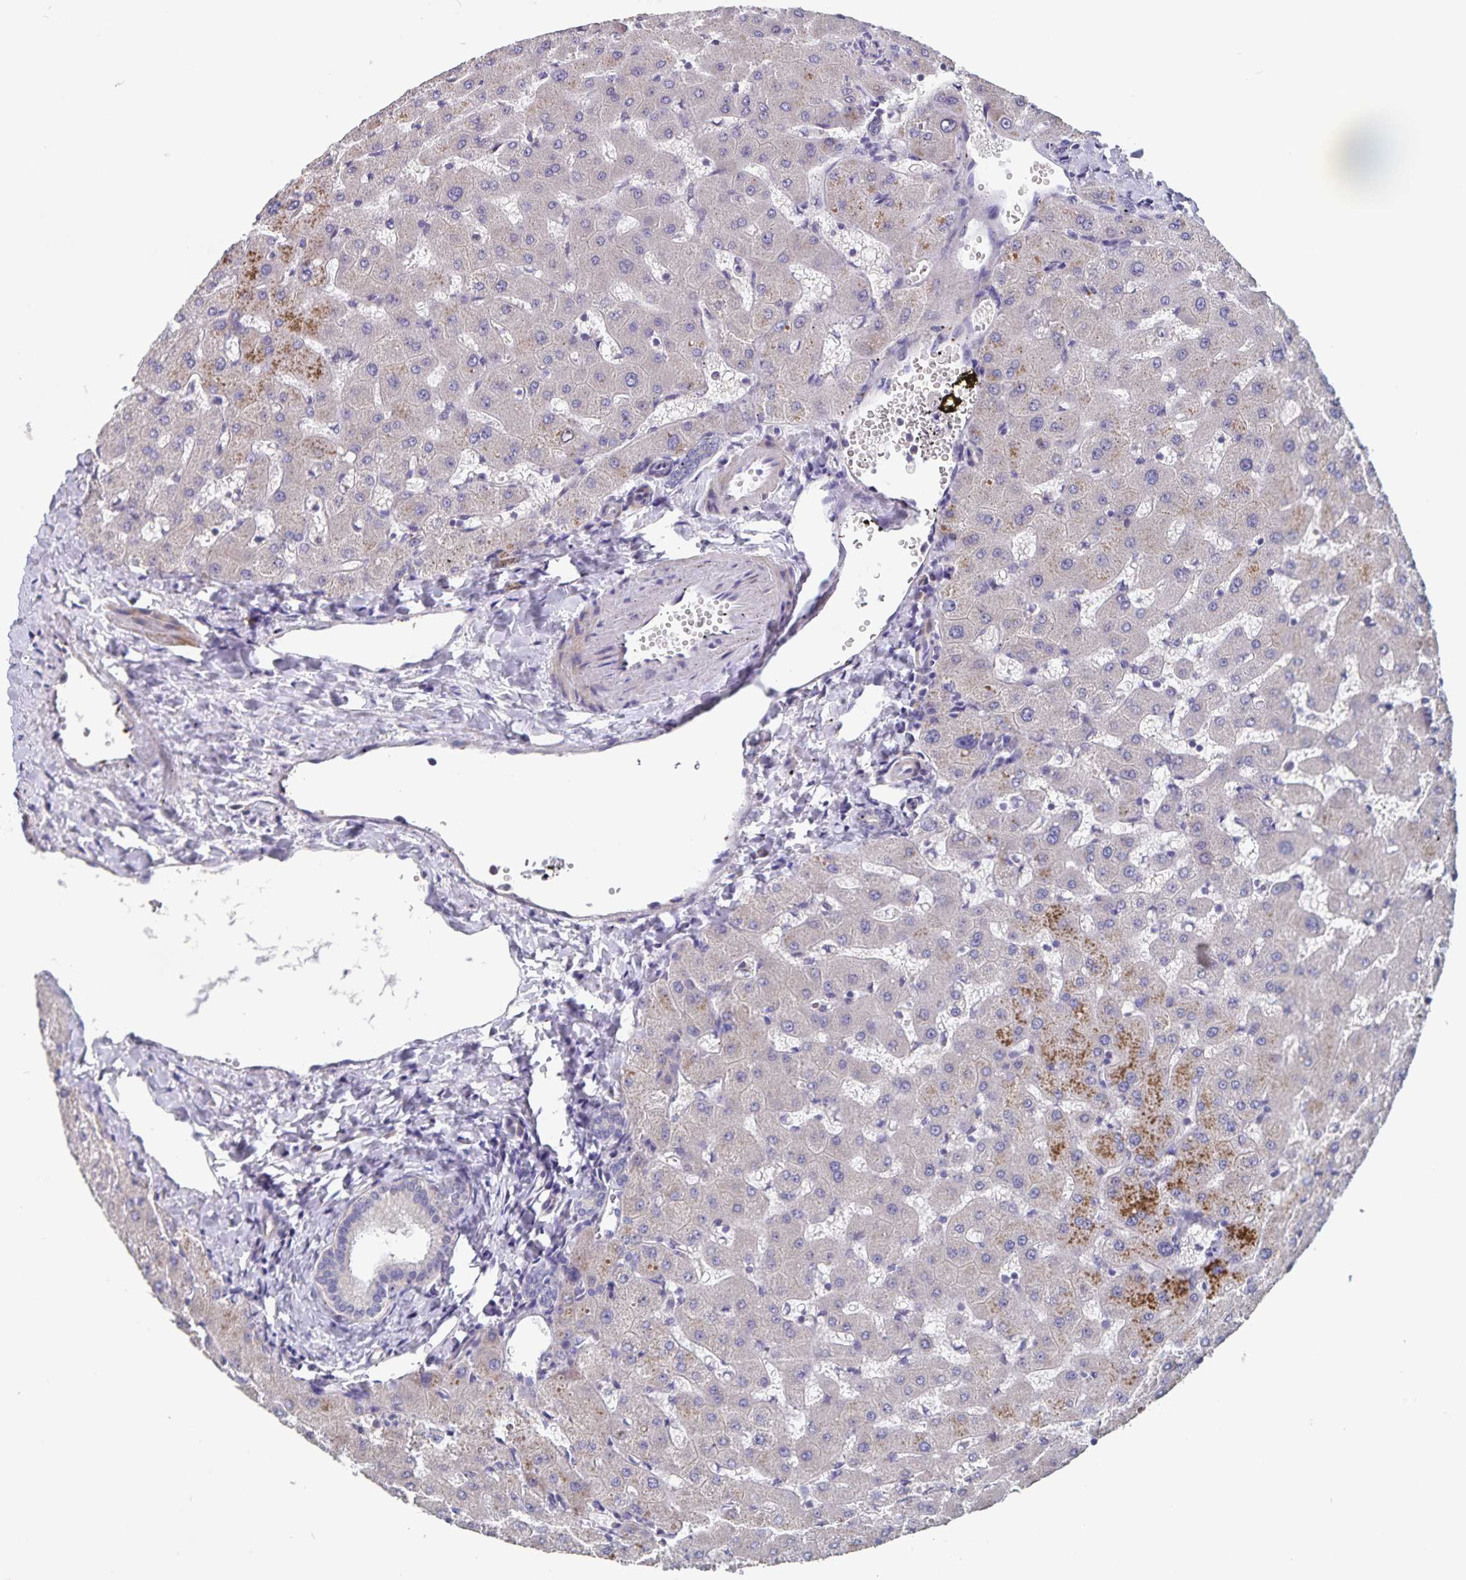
{"staining": {"intensity": "negative", "quantity": "none", "location": "none"}, "tissue": "liver", "cell_type": "Cholangiocytes", "image_type": "normal", "snomed": [{"axis": "morphology", "description": "Normal tissue, NOS"}, {"axis": "topography", "description": "Liver"}], "caption": "This is a image of immunohistochemistry staining of benign liver, which shows no expression in cholangiocytes. (DAB (3,3'-diaminobenzidine) IHC, high magnification).", "gene": "FBXL16", "patient": {"sex": "female", "age": 63}}